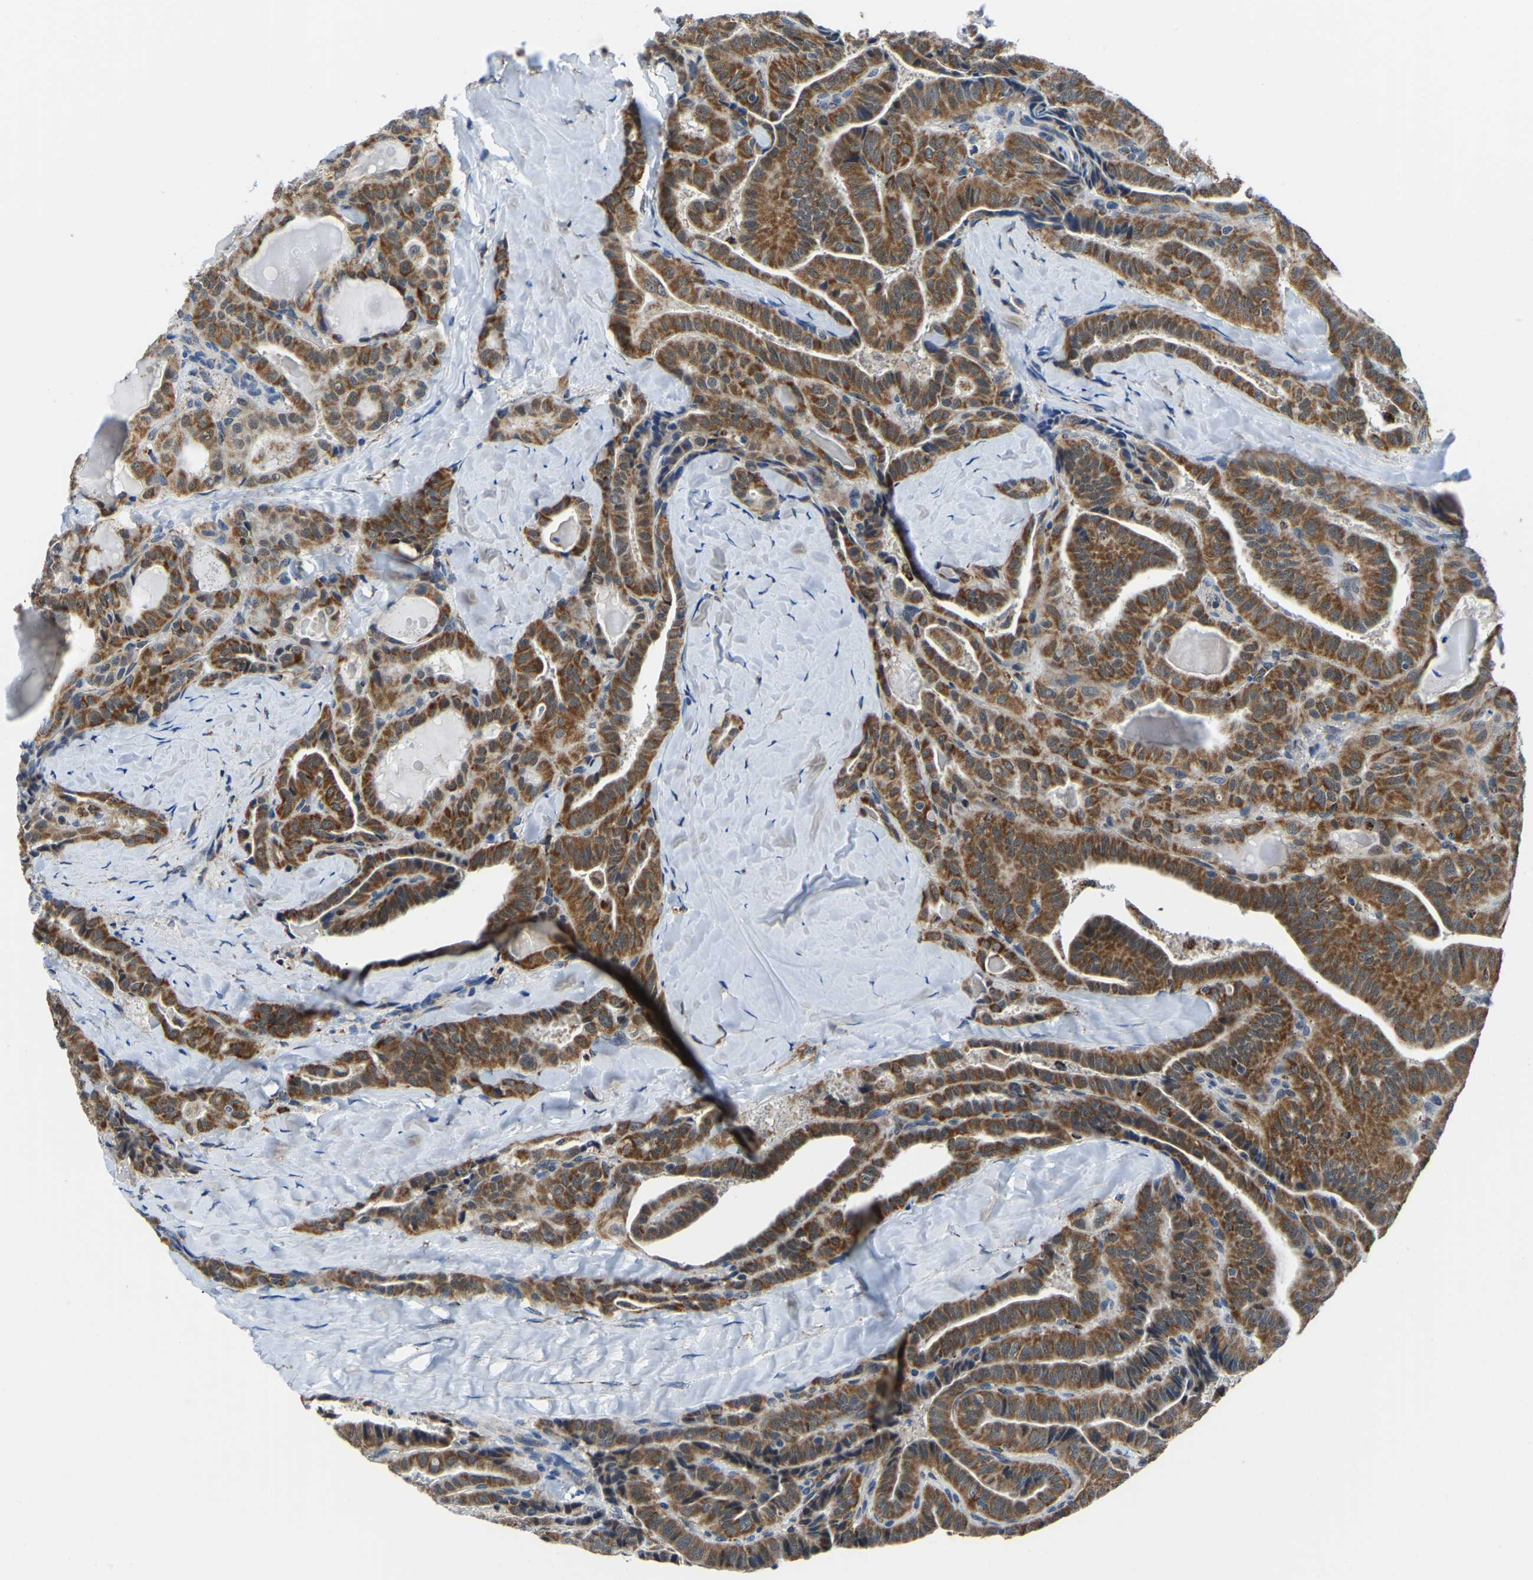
{"staining": {"intensity": "moderate", "quantity": ">75%", "location": "cytoplasmic/membranous,nuclear"}, "tissue": "thyroid cancer", "cell_type": "Tumor cells", "image_type": "cancer", "snomed": [{"axis": "morphology", "description": "Papillary adenocarcinoma, NOS"}, {"axis": "topography", "description": "Thyroid gland"}], "caption": "Immunohistochemistry (IHC) of thyroid papillary adenocarcinoma displays medium levels of moderate cytoplasmic/membranous and nuclear staining in approximately >75% of tumor cells. (brown staining indicates protein expression, while blue staining denotes nuclei).", "gene": "BNIP3L", "patient": {"sex": "male", "age": 77}}